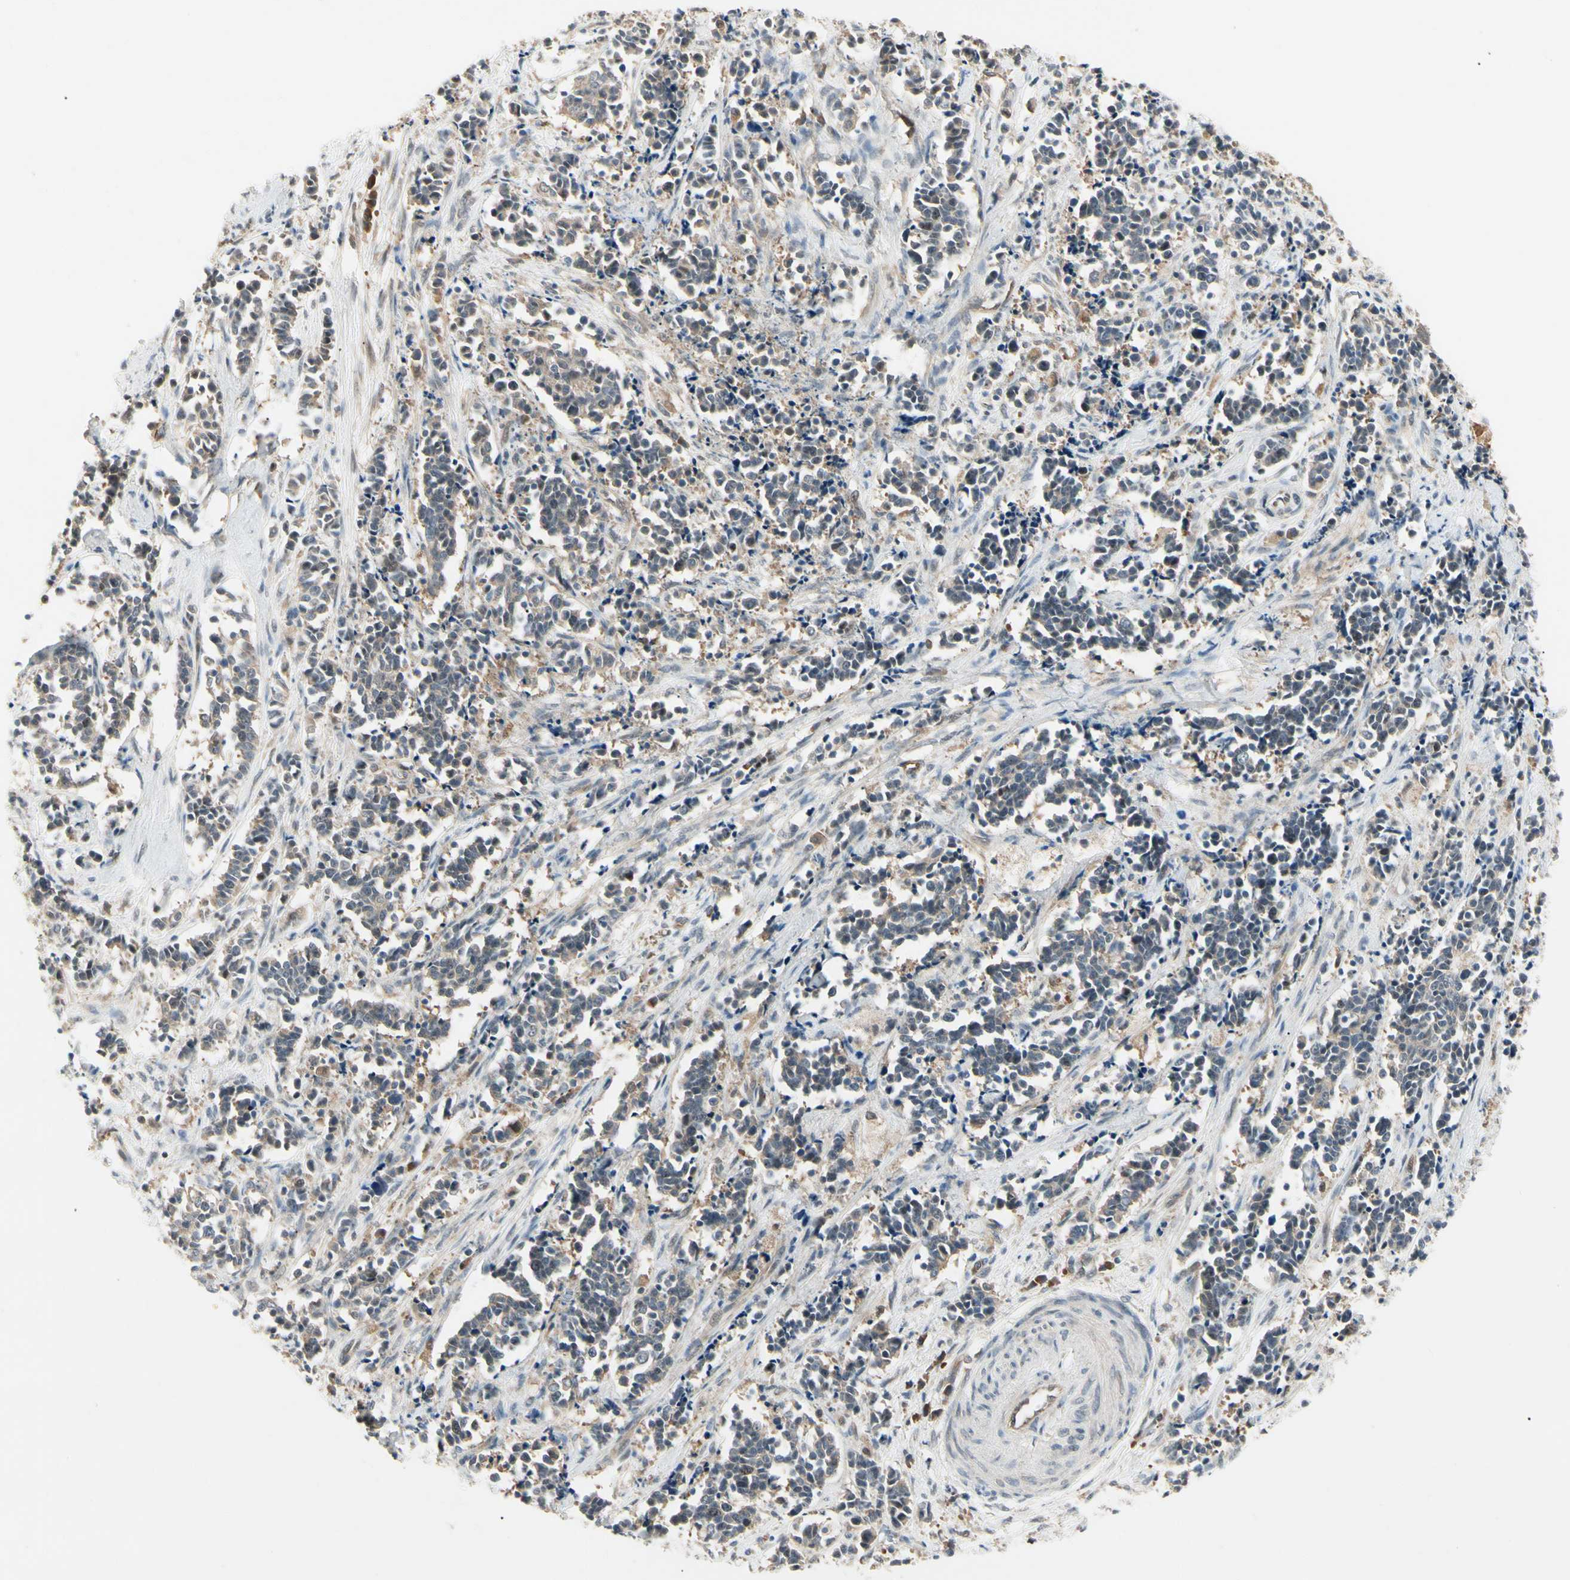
{"staining": {"intensity": "moderate", "quantity": ">75%", "location": "cytoplasmic/membranous"}, "tissue": "cervical cancer", "cell_type": "Tumor cells", "image_type": "cancer", "snomed": [{"axis": "morphology", "description": "Squamous cell carcinoma, NOS"}, {"axis": "topography", "description": "Cervix"}], "caption": "Protein staining of cervical cancer tissue reveals moderate cytoplasmic/membranous expression in about >75% of tumor cells.", "gene": "RNF14", "patient": {"sex": "female", "age": 35}}